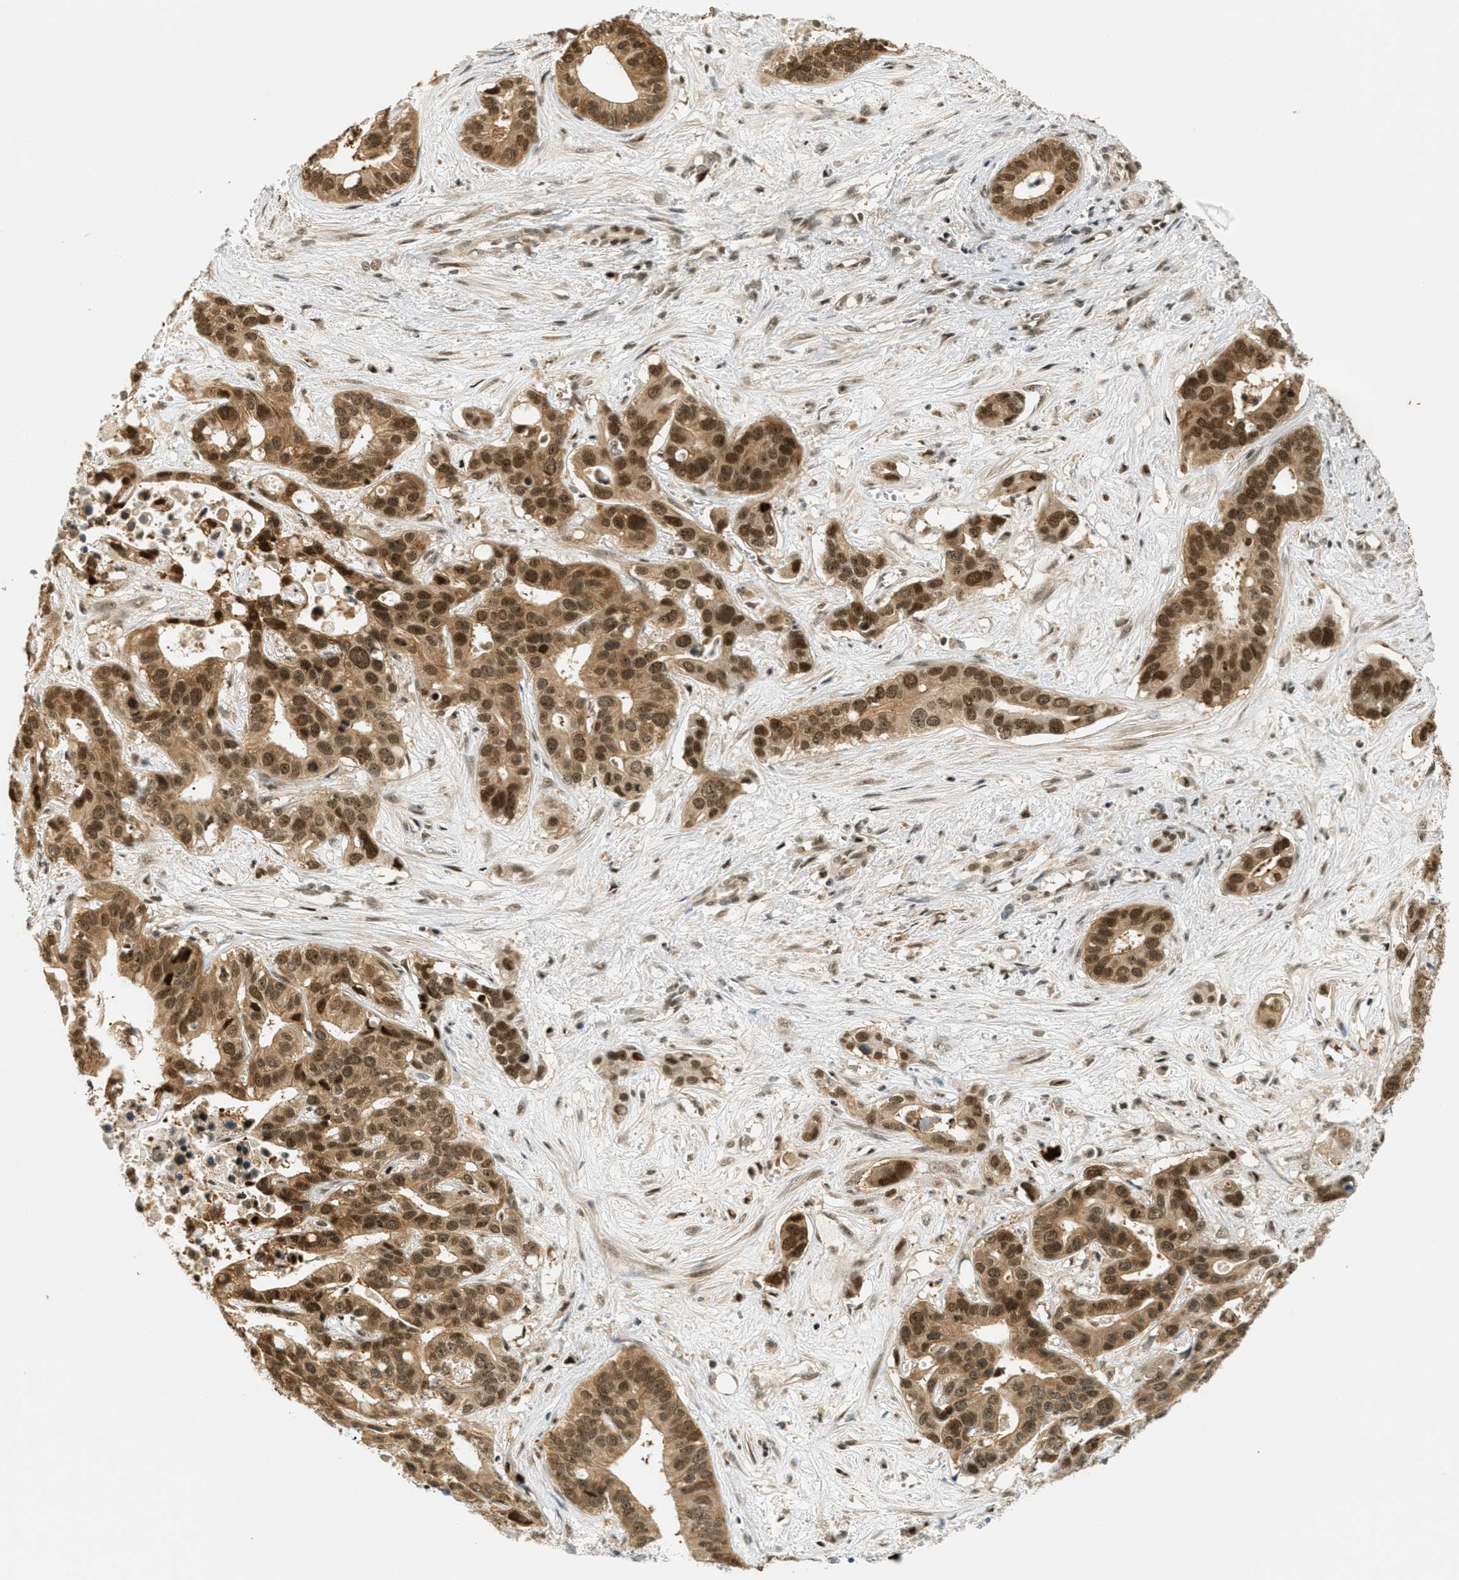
{"staining": {"intensity": "strong", "quantity": ">75%", "location": "cytoplasmic/membranous,nuclear"}, "tissue": "liver cancer", "cell_type": "Tumor cells", "image_type": "cancer", "snomed": [{"axis": "morphology", "description": "Cholangiocarcinoma"}, {"axis": "topography", "description": "Liver"}], "caption": "Protein analysis of liver cholangiocarcinoma tissue displays strong cytoplasmic/membranous and nuclear expression in approximately >75% of tumor cells. The protein of interest is stained brown, and the nuclei are stained in blue (DAB (3,3'-diaminobenzidine) IHC with brightfield microscopy, high magnification).", "gene": "FOXM1", "patient": {"sex": "female", "age": 65}}